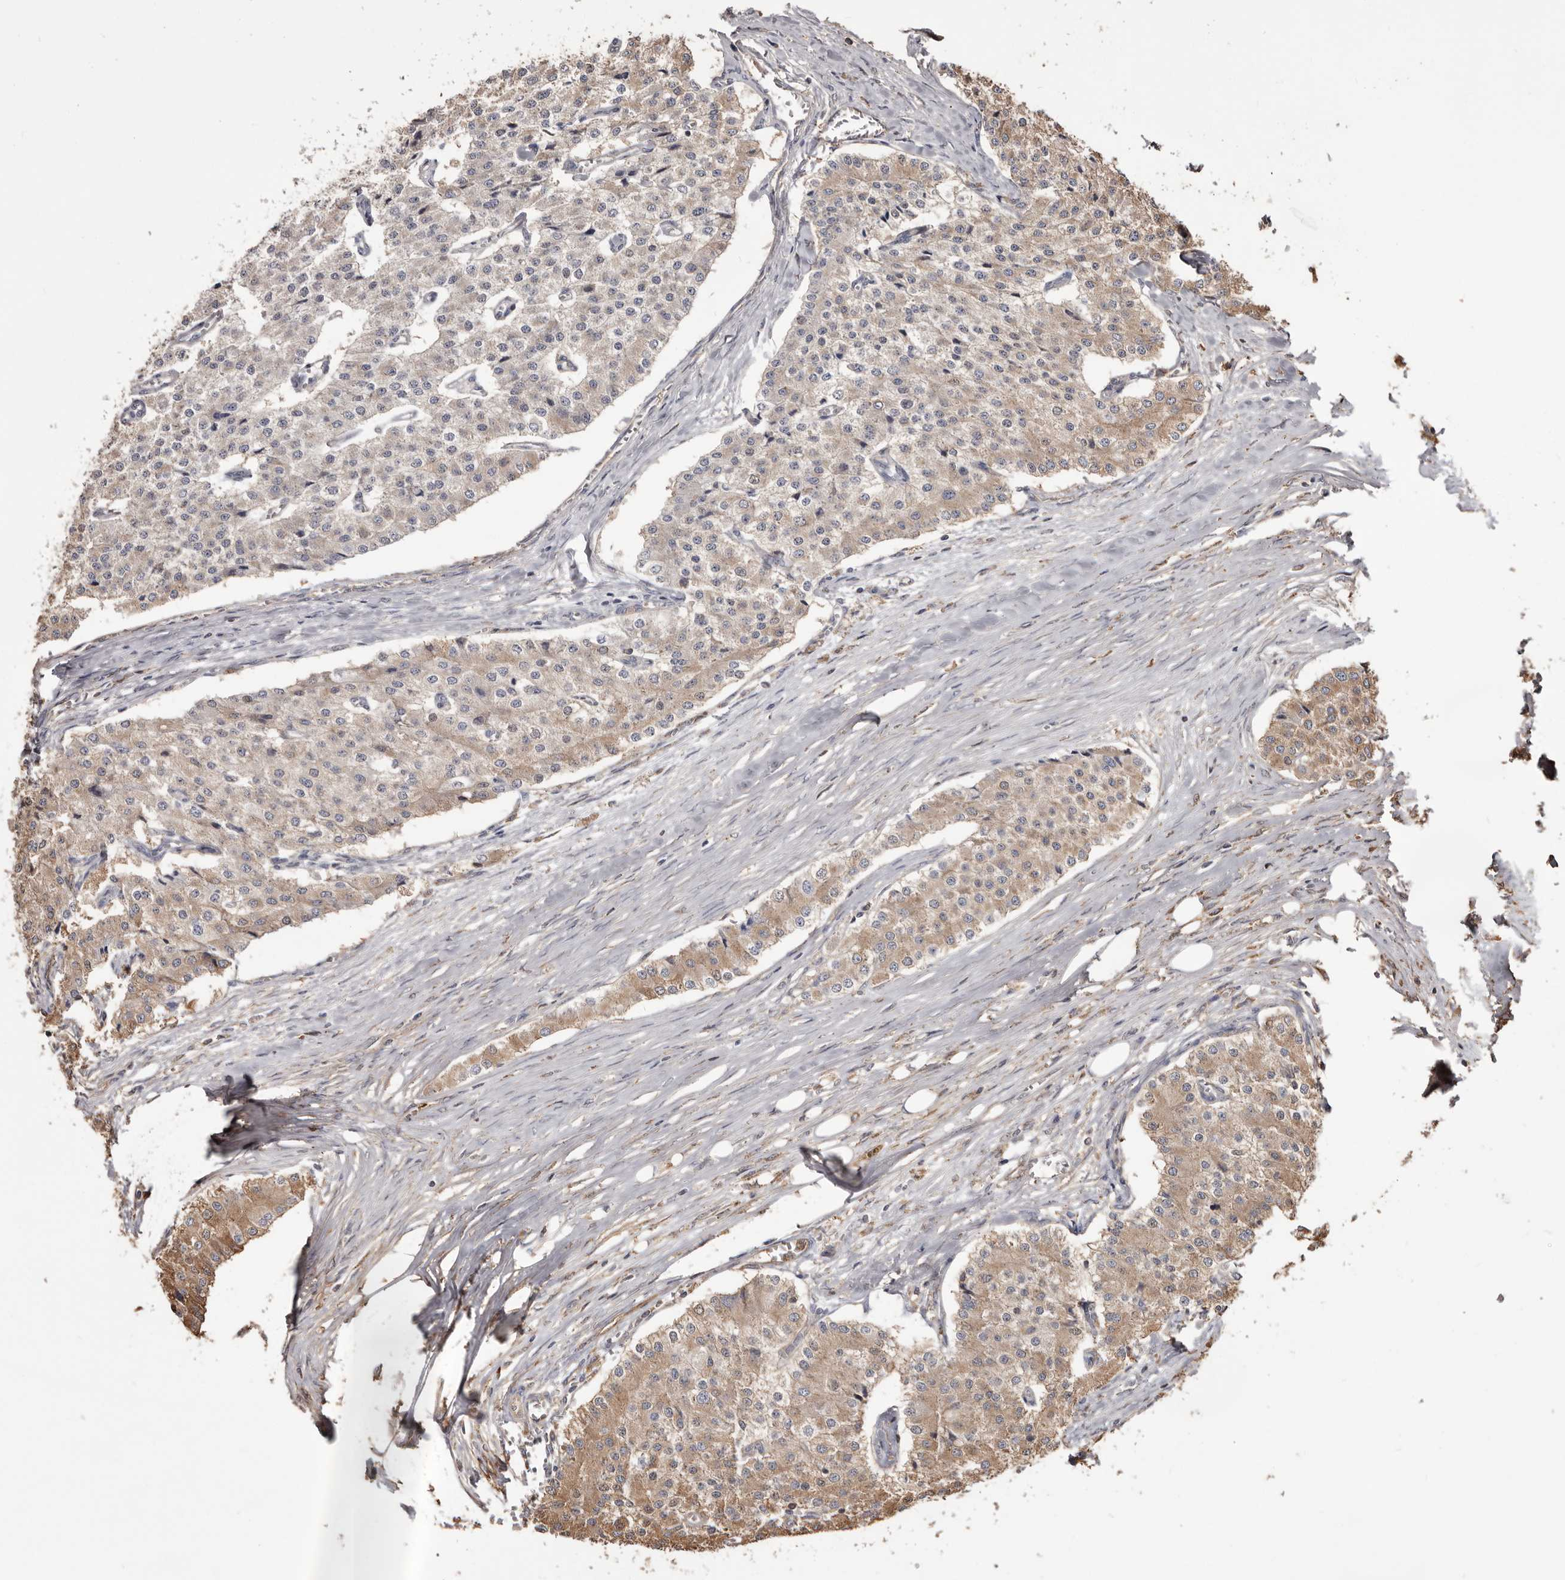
{"staining": {"intensity": "weak", "quantity": "25%-75%", "location": "cytoplasmic/membranous"}, "tissue": "carcinoid", "cell_type": "Tumor cells", "image_type": "cancer", "snomed": [{"axis": "morphology", "description": "Carcinoid, malignant, NOS"}, {"axis": "topography", "description": "Colon"}], "caption": "Carcinoid (malignant) stained with immunohistochemistry displays weak cytoplasmic/membranous positivity in about 25%-75% of tumor cells.", "gene": "PKM", "patient": {"sex": "female", "age": 52}}